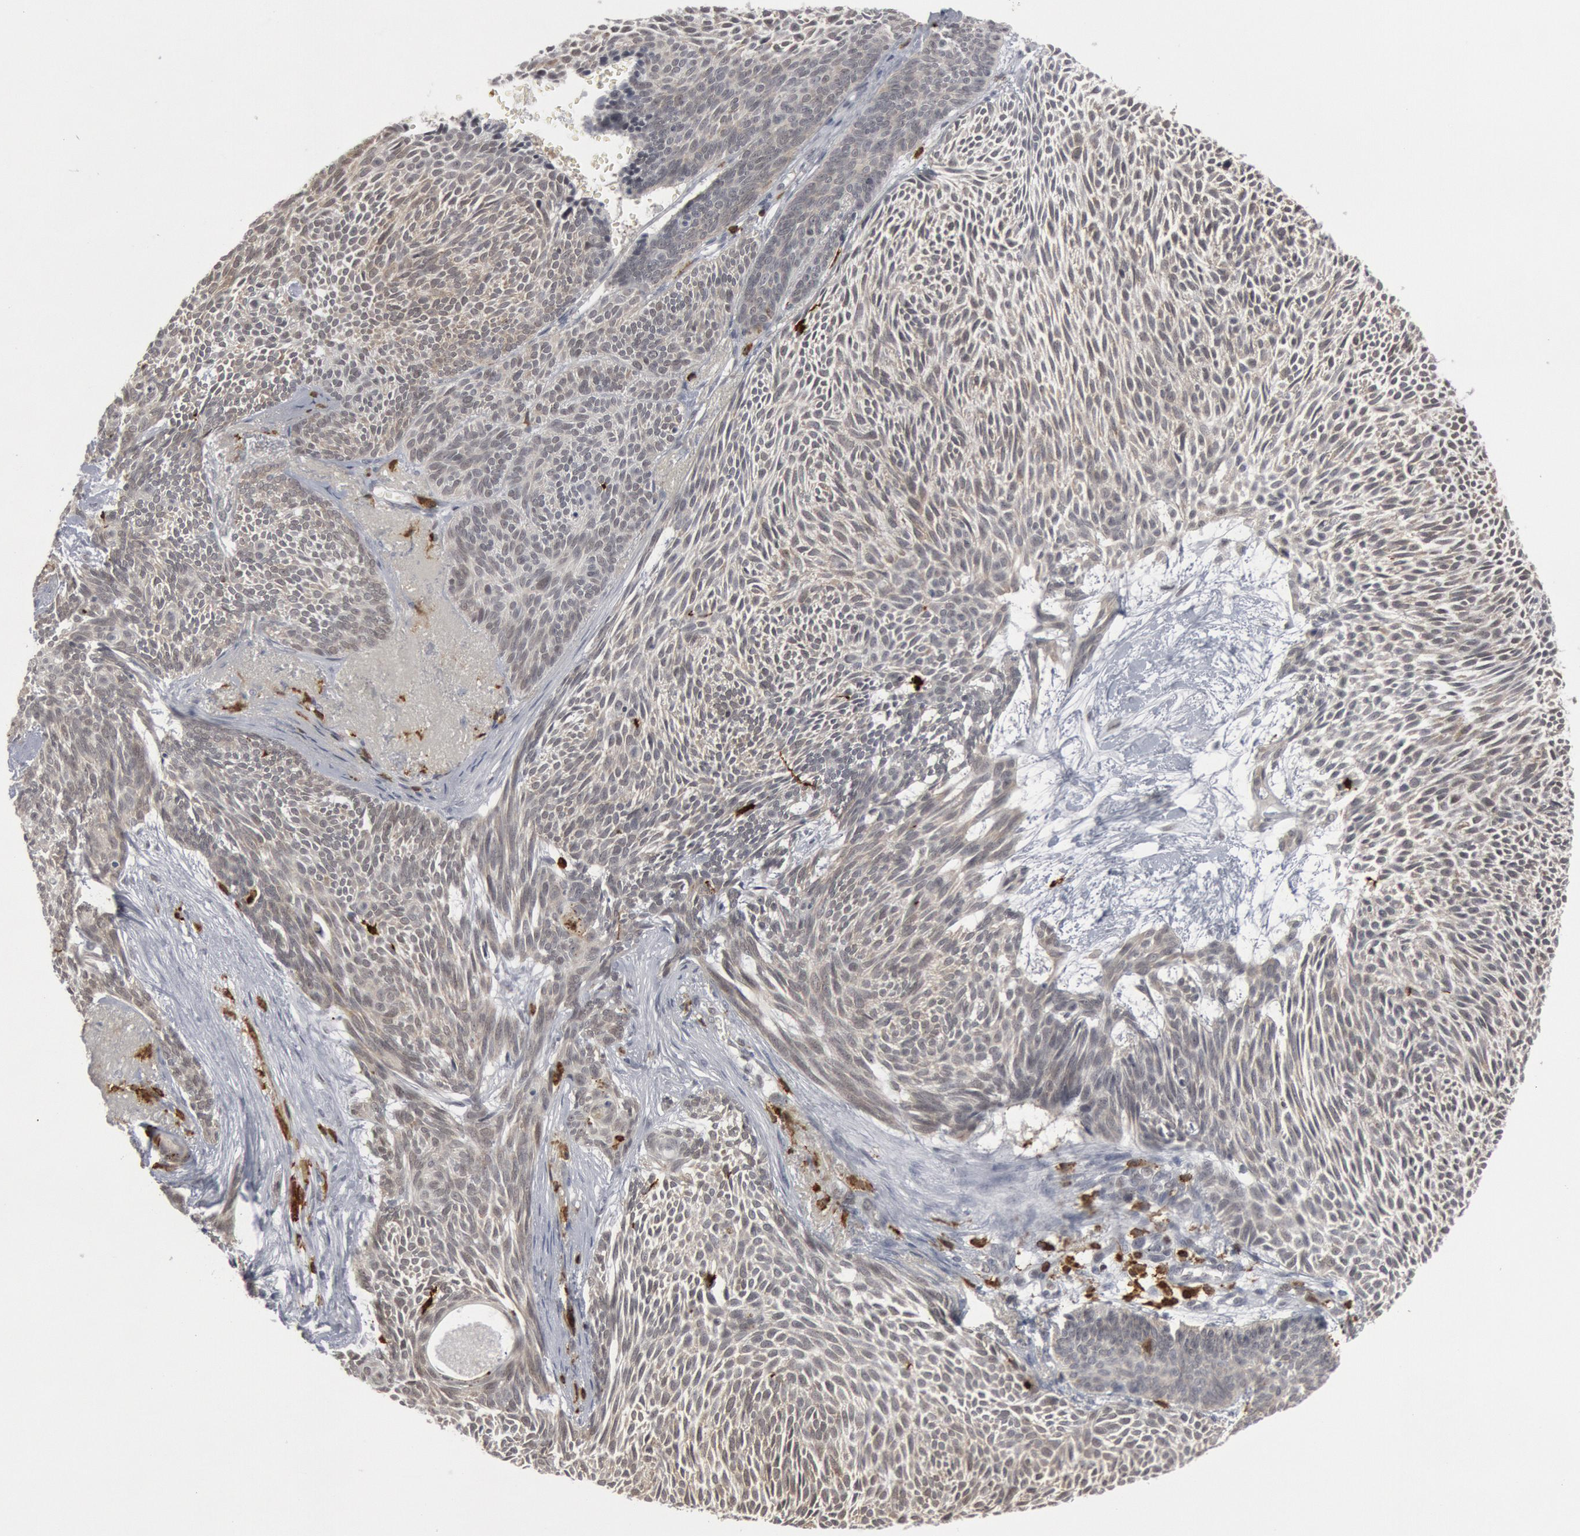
{"staining": {"intensity": "negative", "quantity": "none", "location": "none"}, "tissue": "skin cancer", "cell_type": "Tumor cells", "image_type": "cancer", "snomed": [{"axis": "morphology", "description": "Basal cell carcinoma"}, {"axis": "topography", "description": "Skin"}], "caption": "The image shows no significant staining in tumor cells of skin cancer (basal cell carcinoma). (Brightfield microscopy of DAB (3,3'-diaminobenzidine) immunohistochemistry at high magnification).", "gene": "PTPN6", "patient": {"sex": "male", "age": 84}}